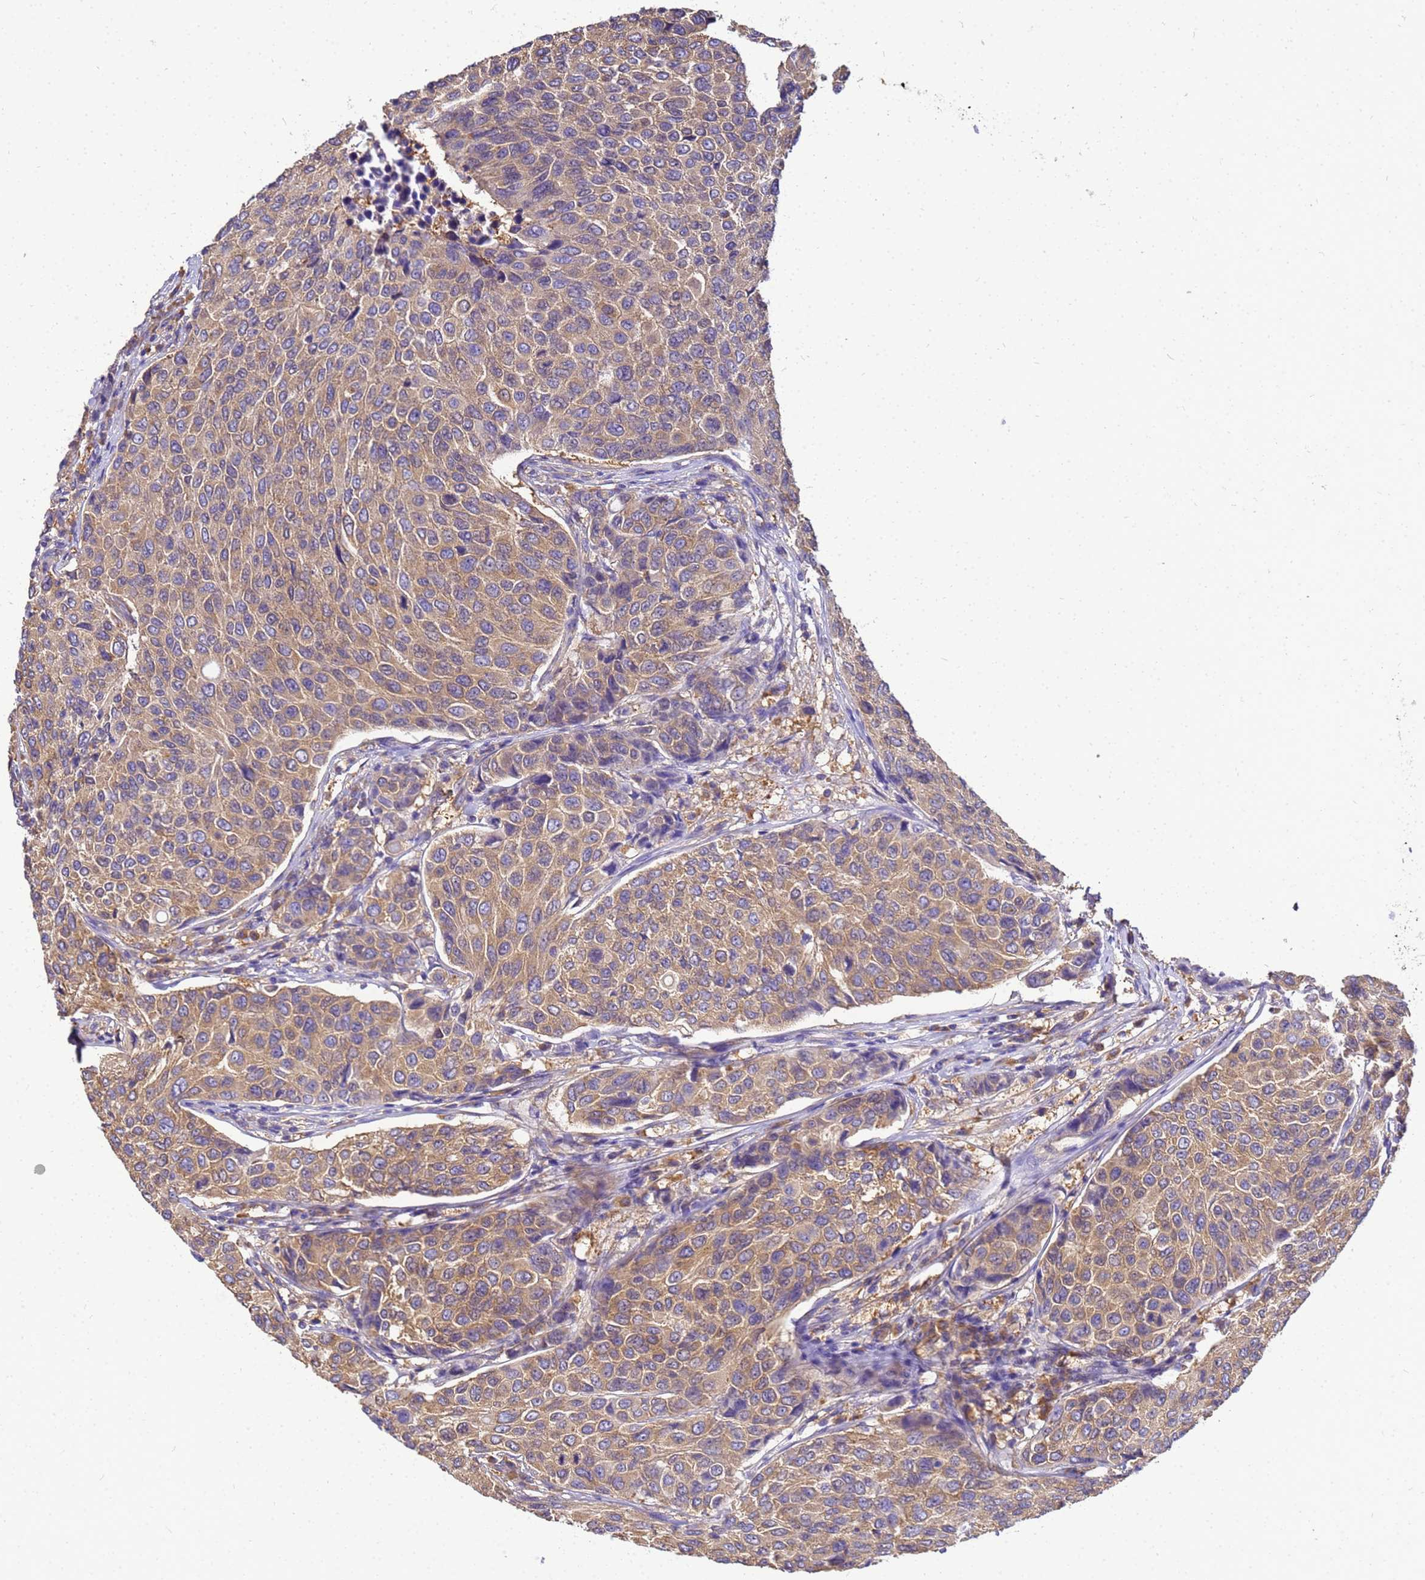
{"staining": {"intensity": "moderate", "quantity": ">75%", "location": "cytoplasmic/membranous"}, "tissue": "breast cancer", "cell_type": "Tumor cells", "image_type": "cancer", "snomed": [{"axis": "morphology", "description": "Duct carcinoma"}, {"axis": "topography", "description": "Breast"}], "caption": "Immunohistochemical staining of human breast cancer reveals moderate cytoplasmic/membranous protein expression in approximately >75% of tumor cells.", "gene": "NARS1", "patient": {"sex": "female", "age": 55}}